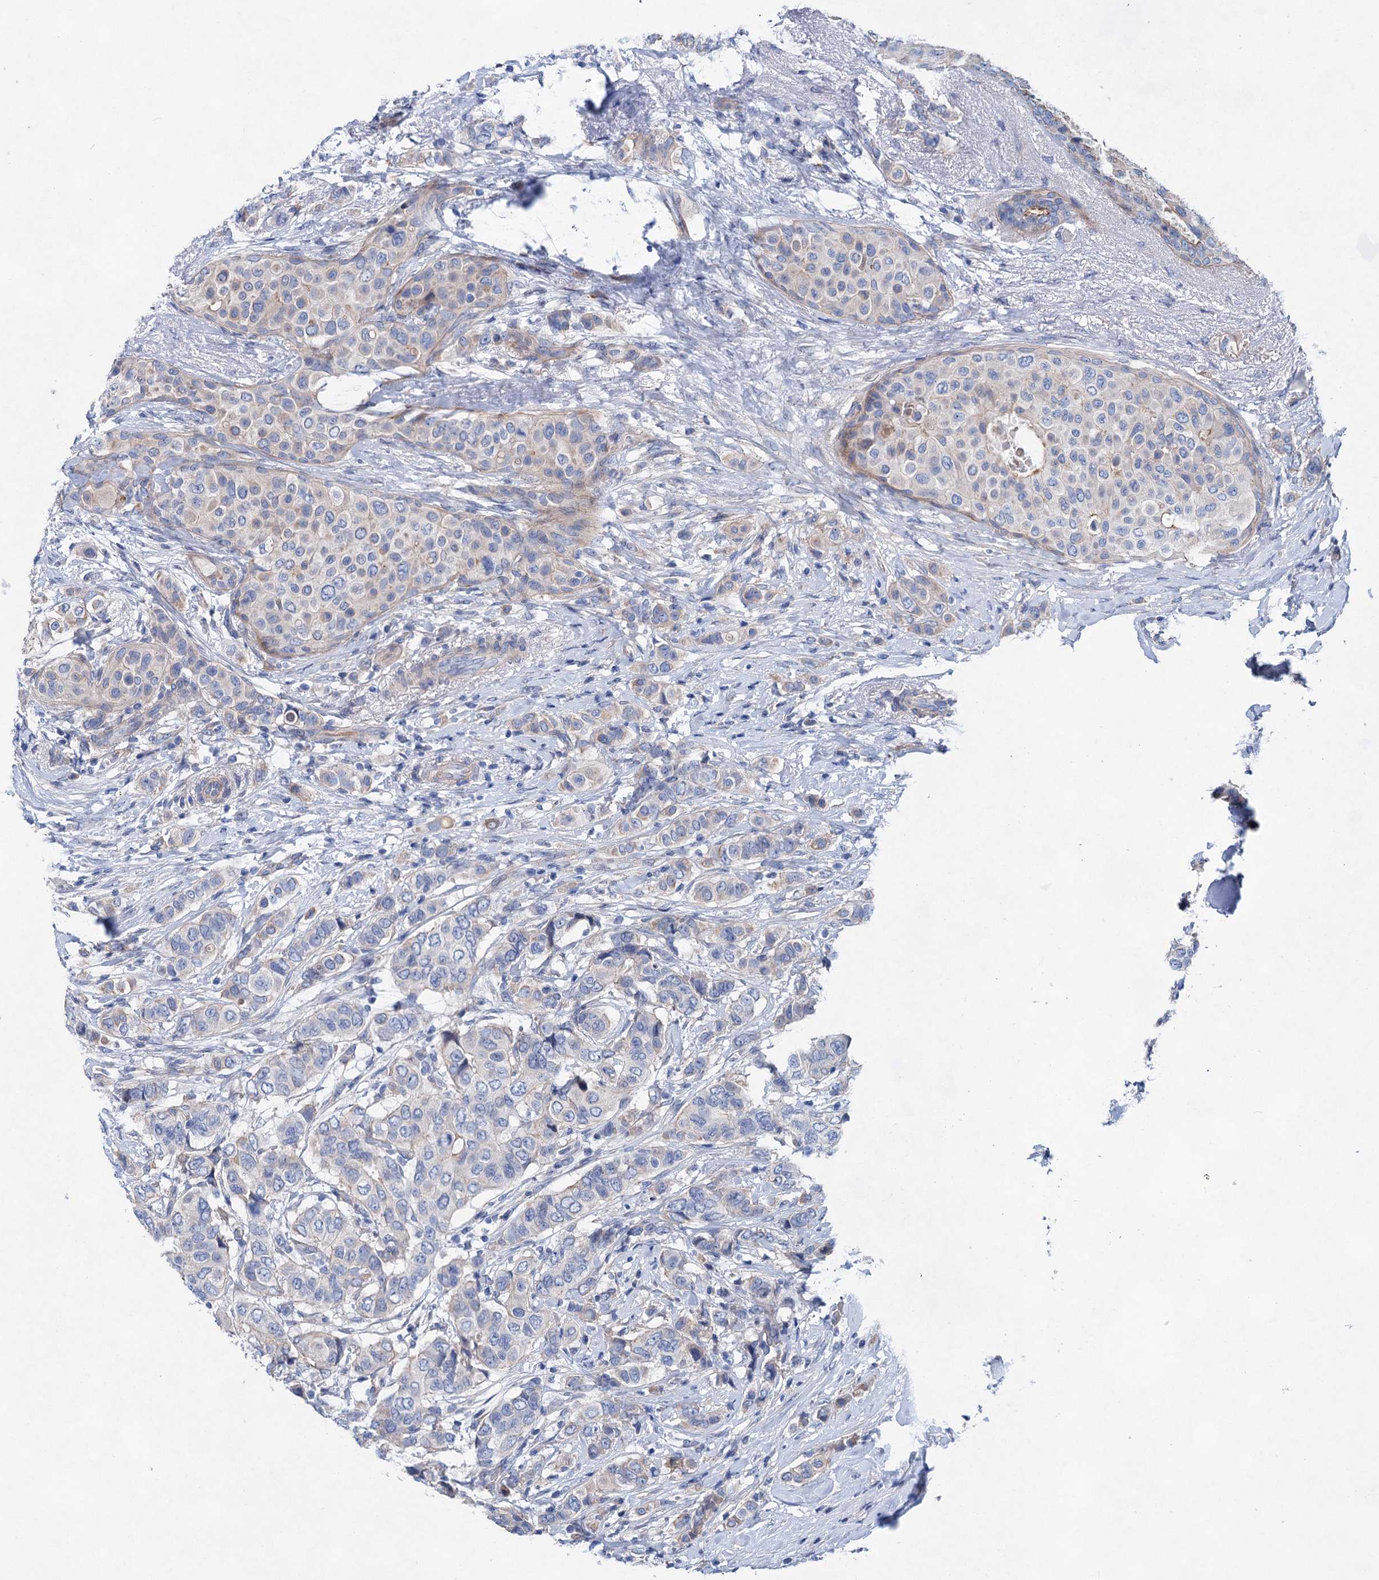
{"staining": {"intensity": "negative", "quantity": "none", "location": "none"}, "tissue": "breast cancer", "cell_type": "Tumor cells", "image_type": "cancer", "snomed": [{"axis": "morphology", "description": "Lobular carcinoma"}, {"axis": "topography", "description": "Breast"}], "caption": "This is an IHC micrograph of human breast cancer (lobular carcinoma). There is no expression in tumor cells.", "gene": "GPR155", "patient": {"sex": "female", "age": 51}}